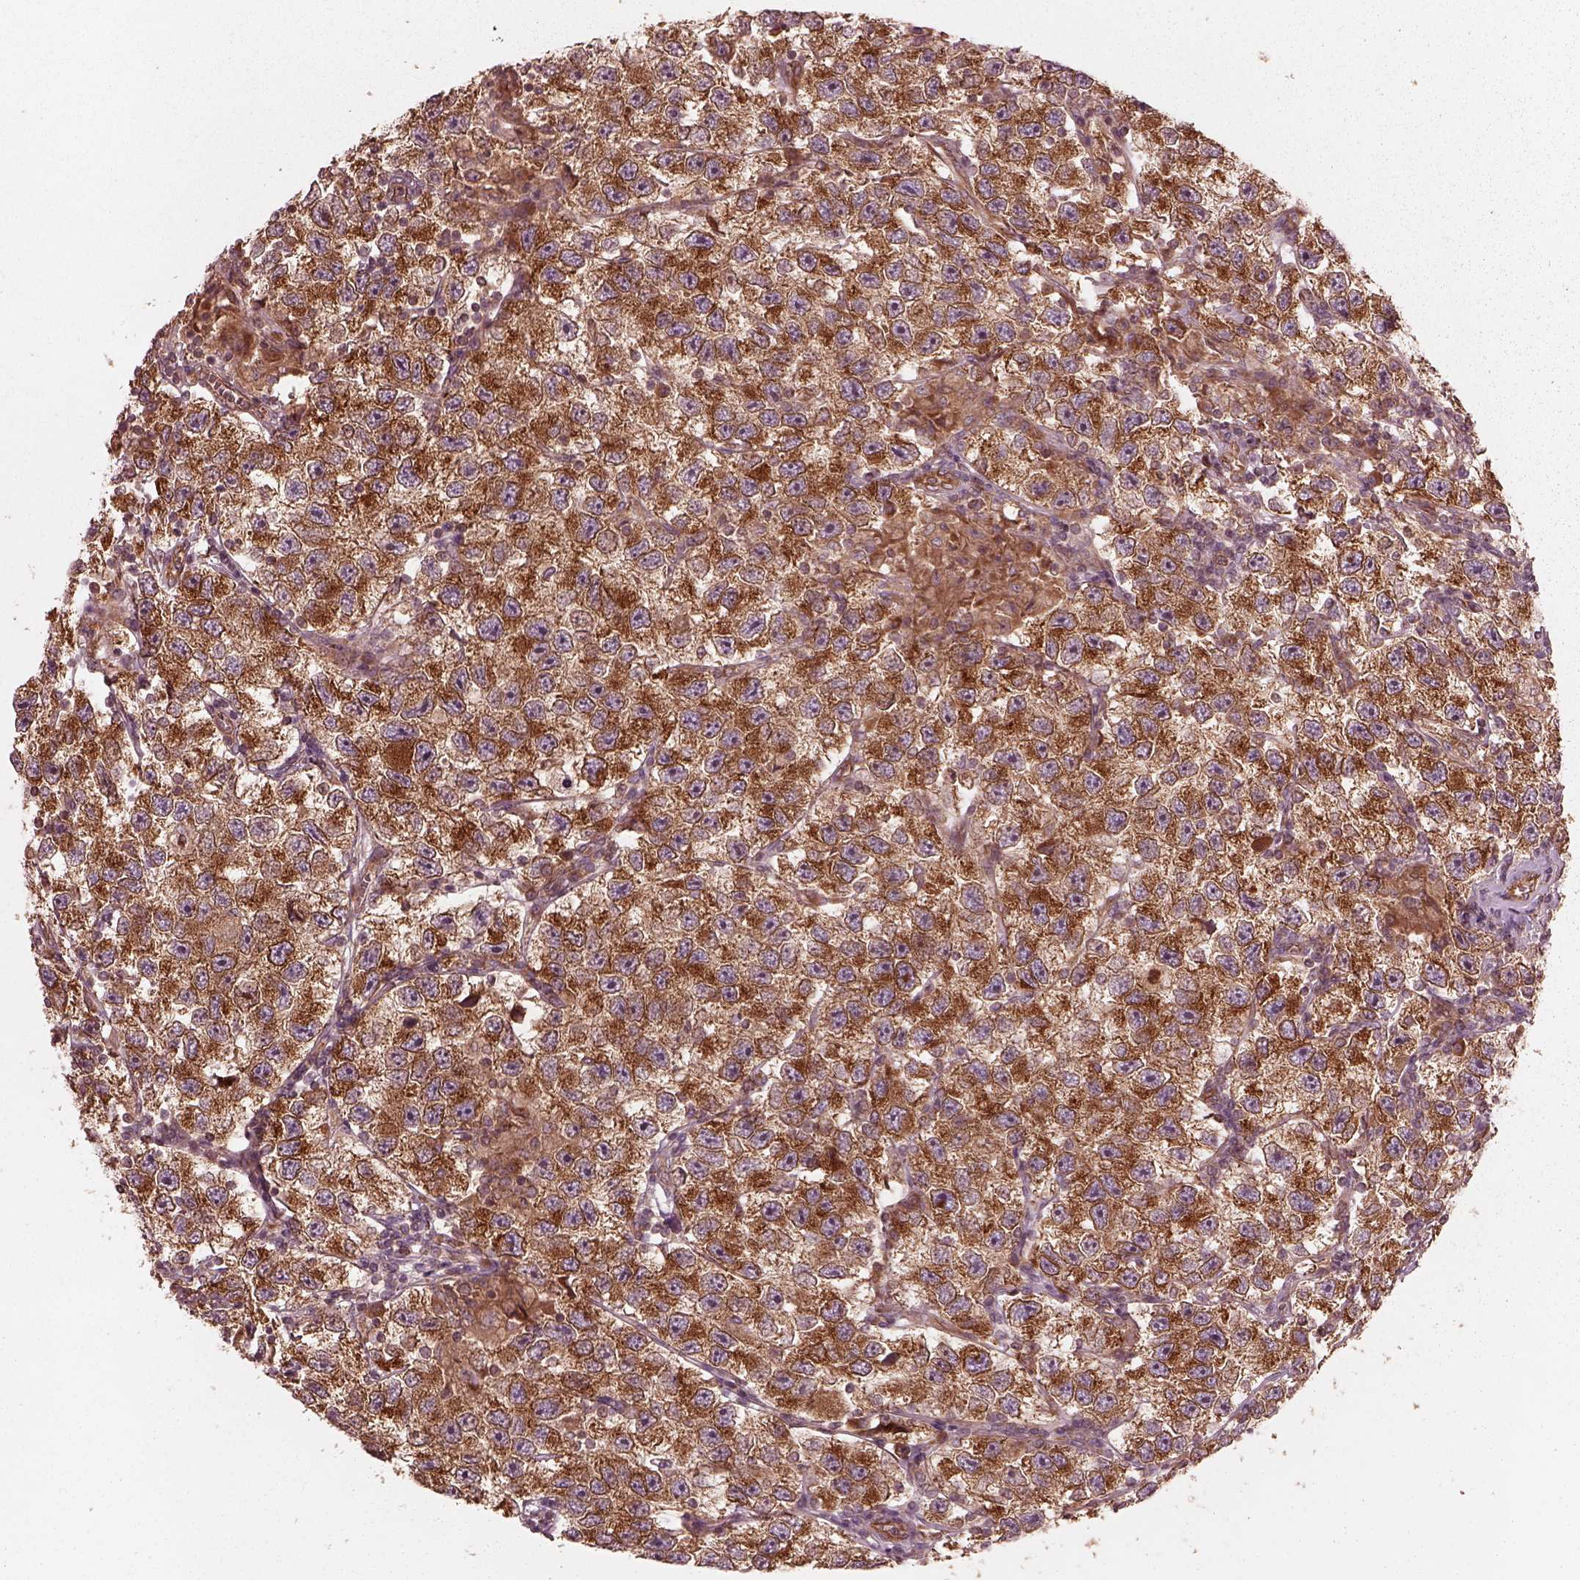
{"staining": {"intensity": "strong", "quantity": "25%-75%", "location": "cytoplasmic/membranous"}, "tissue": "testis cancer", "cell_type": "Tumor cells", "image_type": "cancer", "snomed": [{"axis": "morphology", "description": "Seminoma, NOS"}, {"axis": "topography", "description": "Testis"}], "caption": "An image of seminoma (testis) stained for a protein displays strong cytoplasmic/membranous brown staining in tumor cells. Nuclei are stained in blue.", "gene": "PIK3R2", "patient": {"sex": "male", "age": 26}}